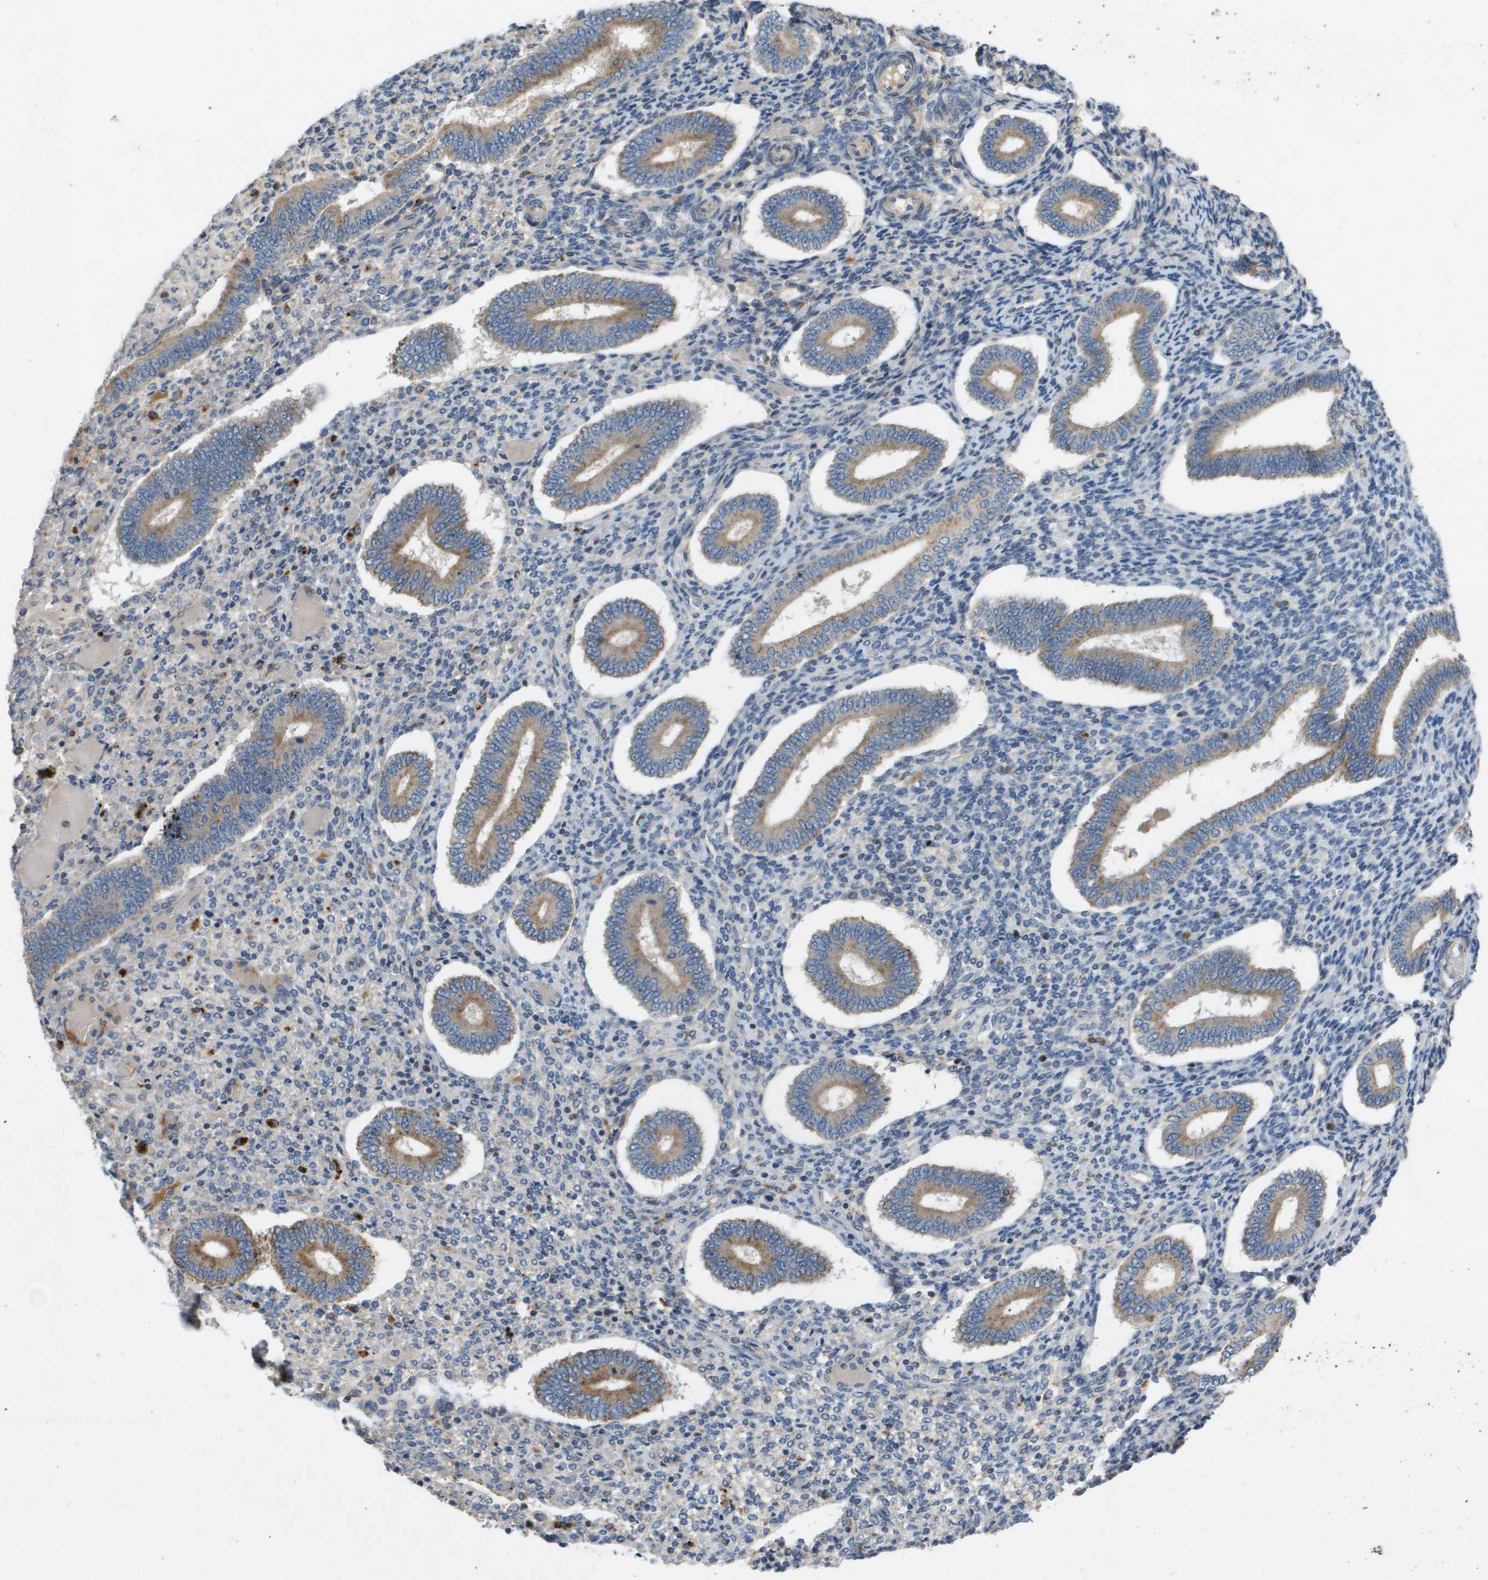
{"staining": {"intensity": "weak", "quantity": "<25%", "location": "cytoplasmic/membranous"}, "tissue": "endometrium", "cell_type": "Cells in endometrial stroma", "image_type": "normal", "snomed": [{"axis": "morphology", "description": "Normal tissue, NOS"}, {"axis": "topography", "description": "Endometrium"}], "caption": "A micrograph of human endometrium is negative for staining in cells in endometrial stroma.", "gene": "B3GNT5", "patient": {"sex": "female", "age": 42}}